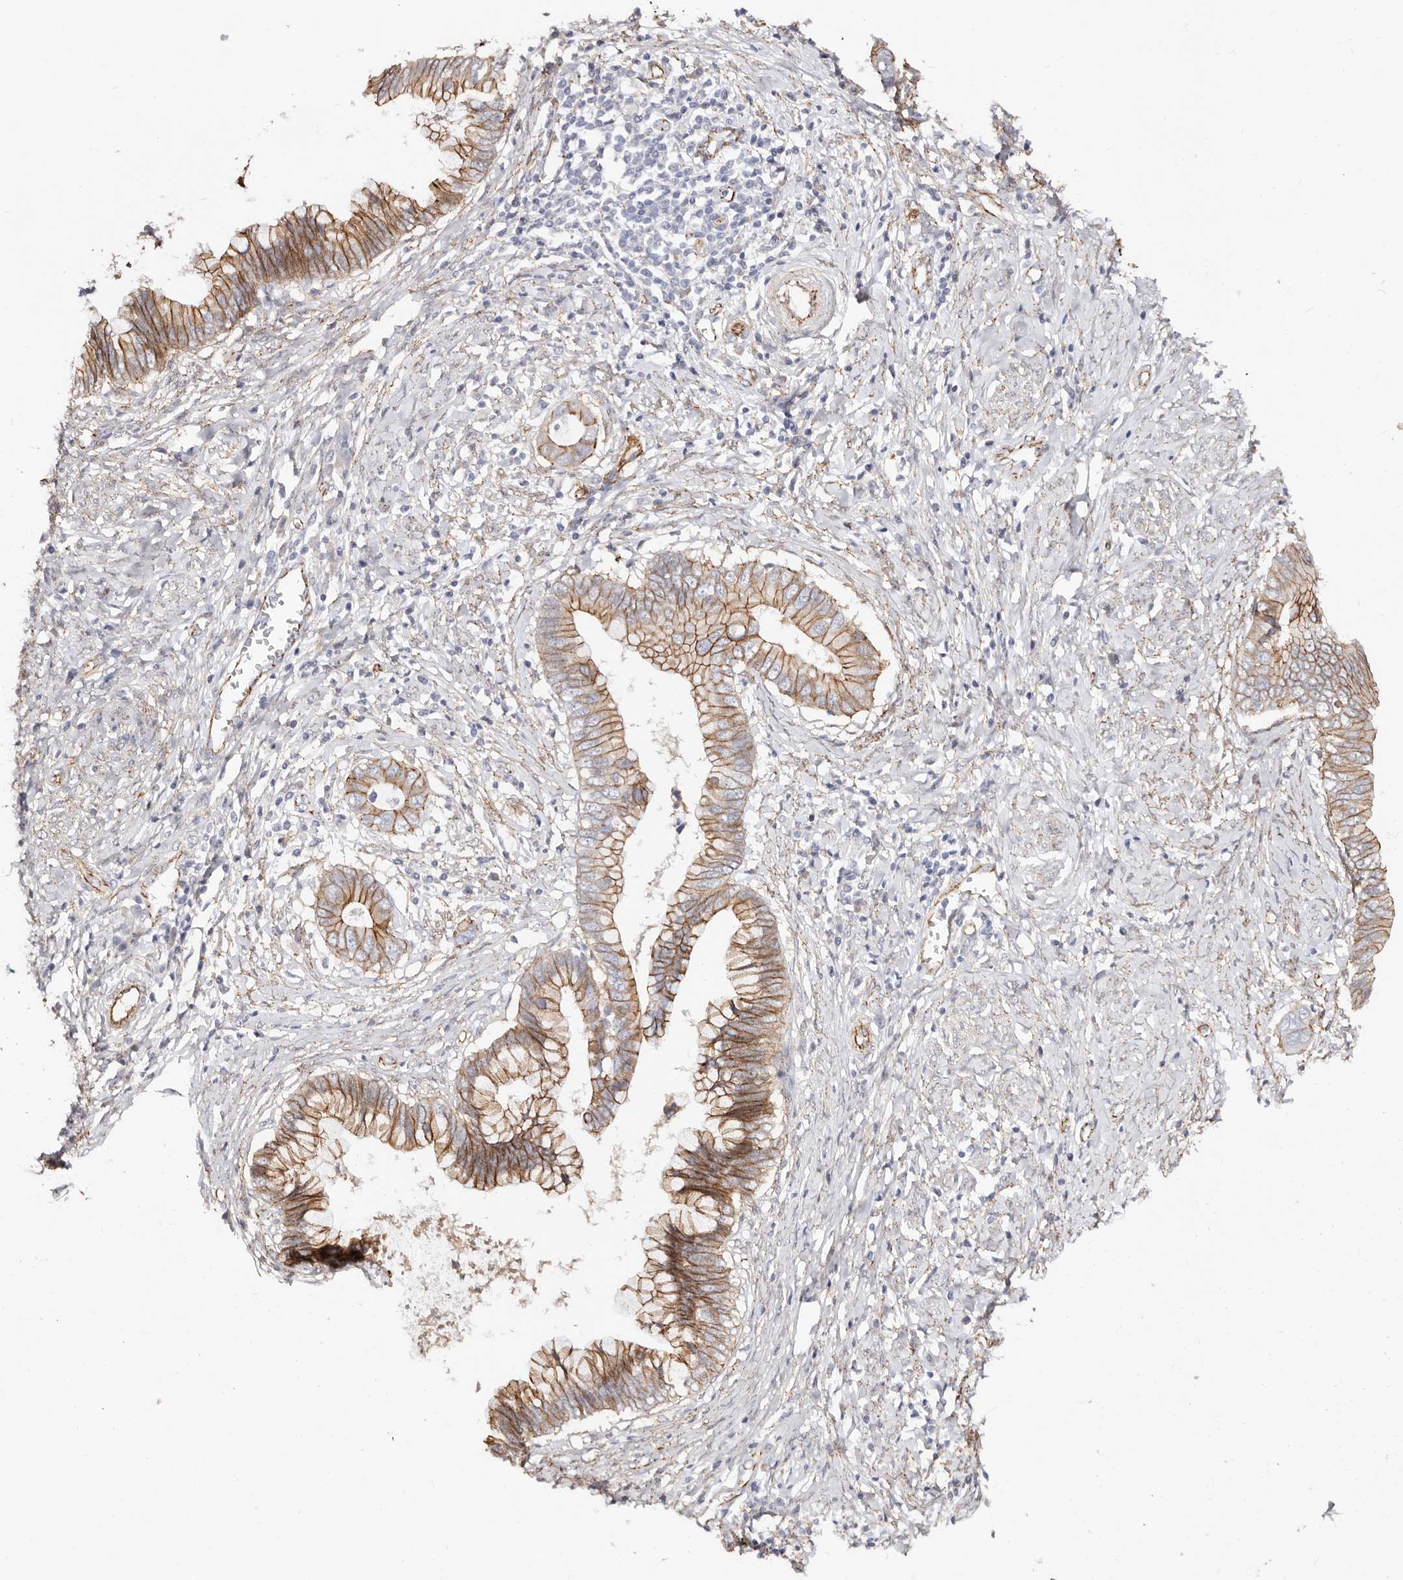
{"staining": {"intensity": "moderate", "quantity": ">75%", "location": "cytoplasmic/membranous"}, "tissue": "cervical cancer", "cell_type": "Tumor cells", "image_type": "cancer", "snomed": [{"axis": "morphology", "description": "Adenocarcinoma, NOS"}, {"axis": "topography", "description": "Cervix"}], "caption": "Cervical cancer (adenocarcinoma) stained for a protein reveals moderate cytoplasmic/membranous positivity in tumor cells.", "gene": "CTNNB1", "patient": {"sex": "female", "age": 44}}